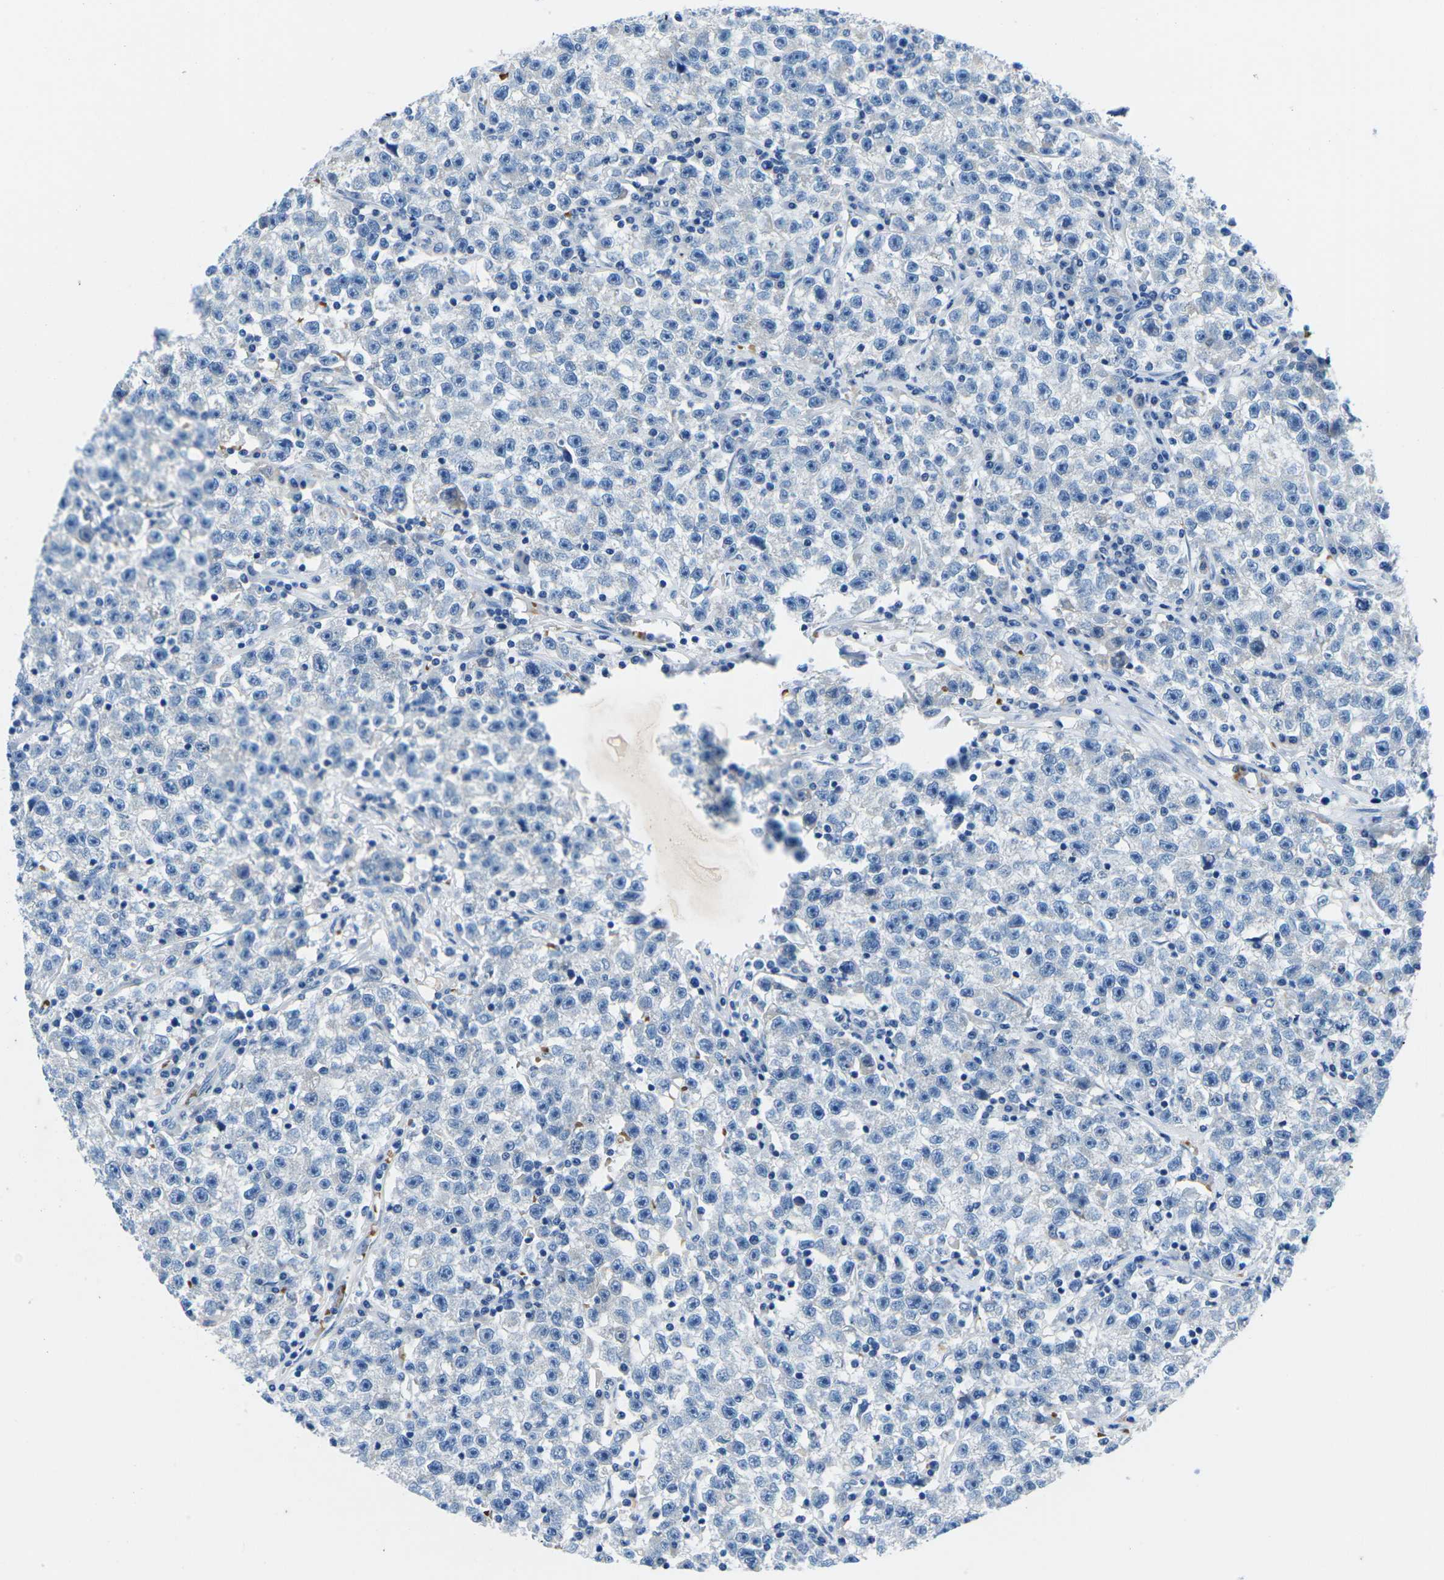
{"staining": {"intensity": "negative", "quantity": "none", "location": "none"}, "tissue": "testis cancer", "cell_type": "Tumor cells", "image_type": "cancer", "snomed": [{"axis": "morphology", "description": "Seminoma, NOS"}, {"axis": "topography", "description": "Testis"}], "caption": "There is no significant staining in tumor cells of seminoma (testis). (Immunohistochemistry (ihc), brightfield microscopy, high magnification).", "gene": "TM6SF1", "patient": {"sex": "male", "age": 22}}